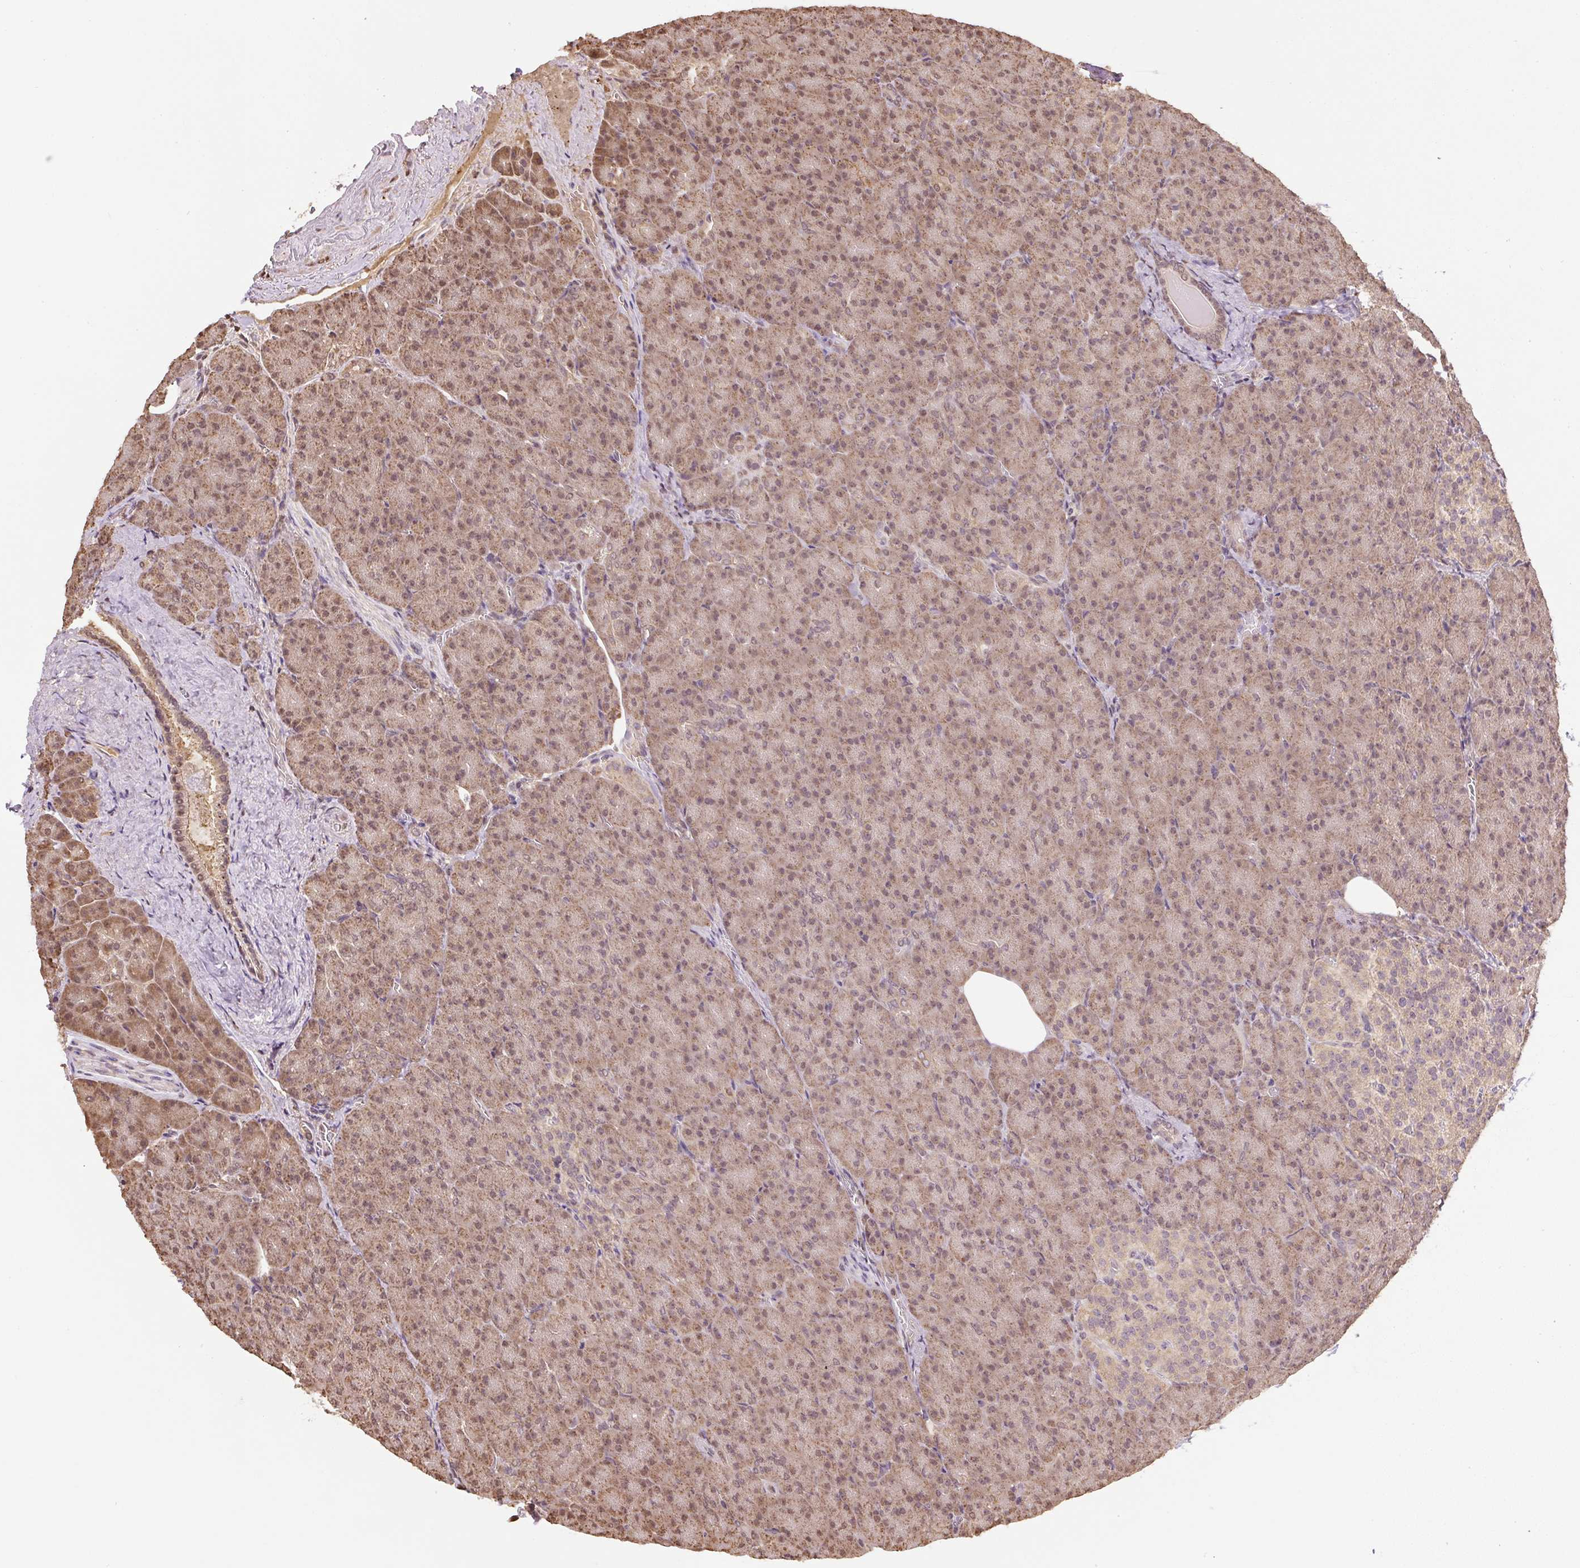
{"staining": {"intensity": "moderate", "quantity": ">75%", "location": "cytoplasmic/membranous,nuclear"}, "tissue": "pancreas", "cell_type": "Exocrine glandular cells", "image_type": "normal", "snomed": [{"axis": "morphology", "description": "Normal tissue, NOS"}, {"axis": "topography", "description": "Pancreas"}], "caption": "The histopathology image demonstrates immunohistochemical staining of unremarkable pancreas. There is moderate cytoplasmic/membranous,nuclear positivity is identified in about >75% of exocrine glandular cells.", "gene": "TMEM170B", "patient": {"sex": "female", "age": 74}}